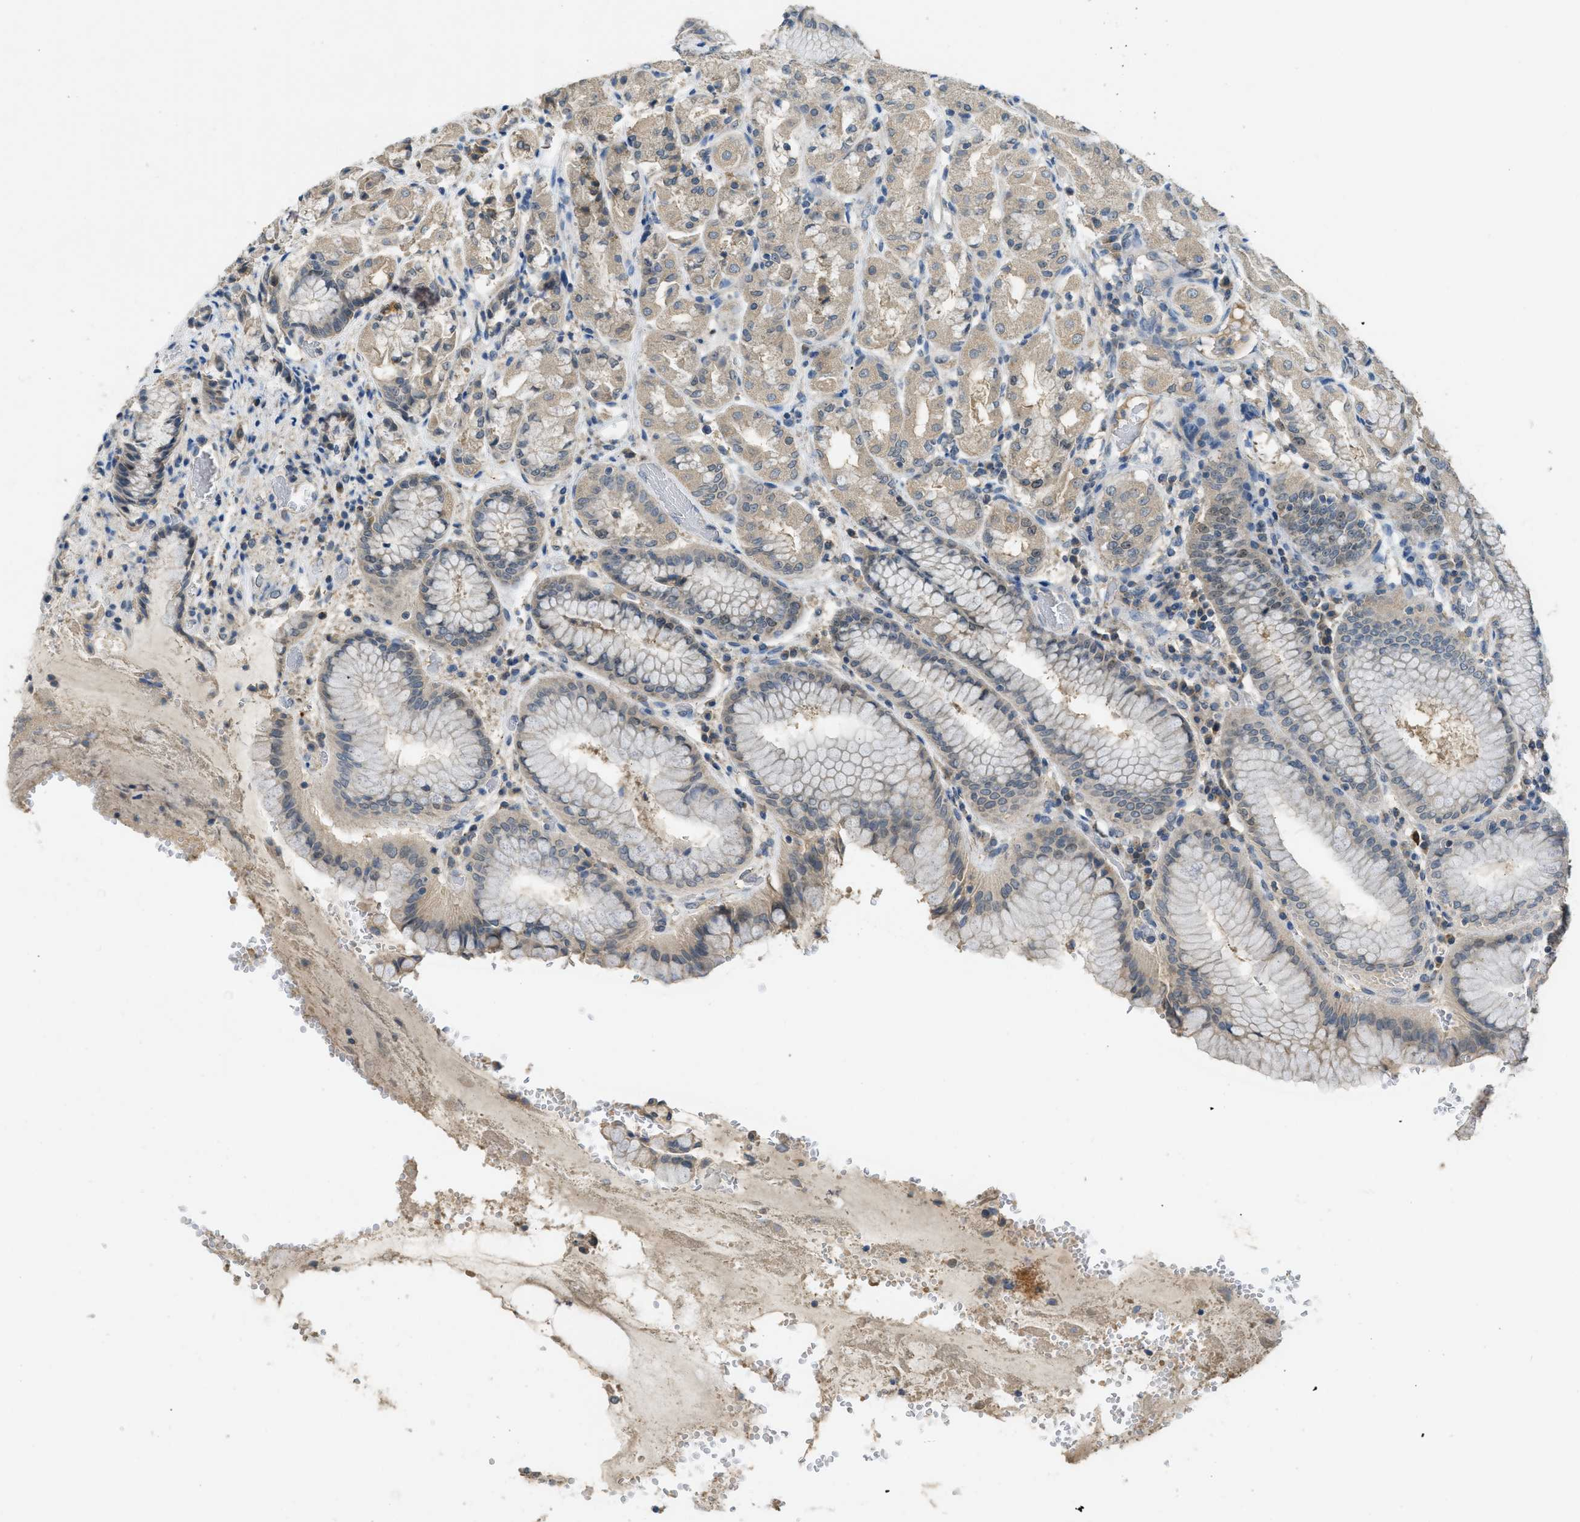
{"staining": {"intensity": "weak", "quantity": "25%-75%", "location": "cytoplasmic/membranous,nuclear"}, "tissue": "stomach", "cell_type": "Glandular cells", "image_type": "normal", "snomed": [{"axis": "morphology", "description": "Normal tissue, NOS"}, {"axis": "topography", "description": "Stomach"}, {"axis": "topography", "description": "Stomach, lower"}], "caption": "Immunohistochemical staining of normal stomach demonstrates low levels of weak cytoplasmic/membranous,nuclear positivity in about 25%-75% of glandular cells. (DAB = brown stain, brightfield microscopy at high magnification).", "gene": "MIS18A", "patient": {"sex": "female", "age": 56}}